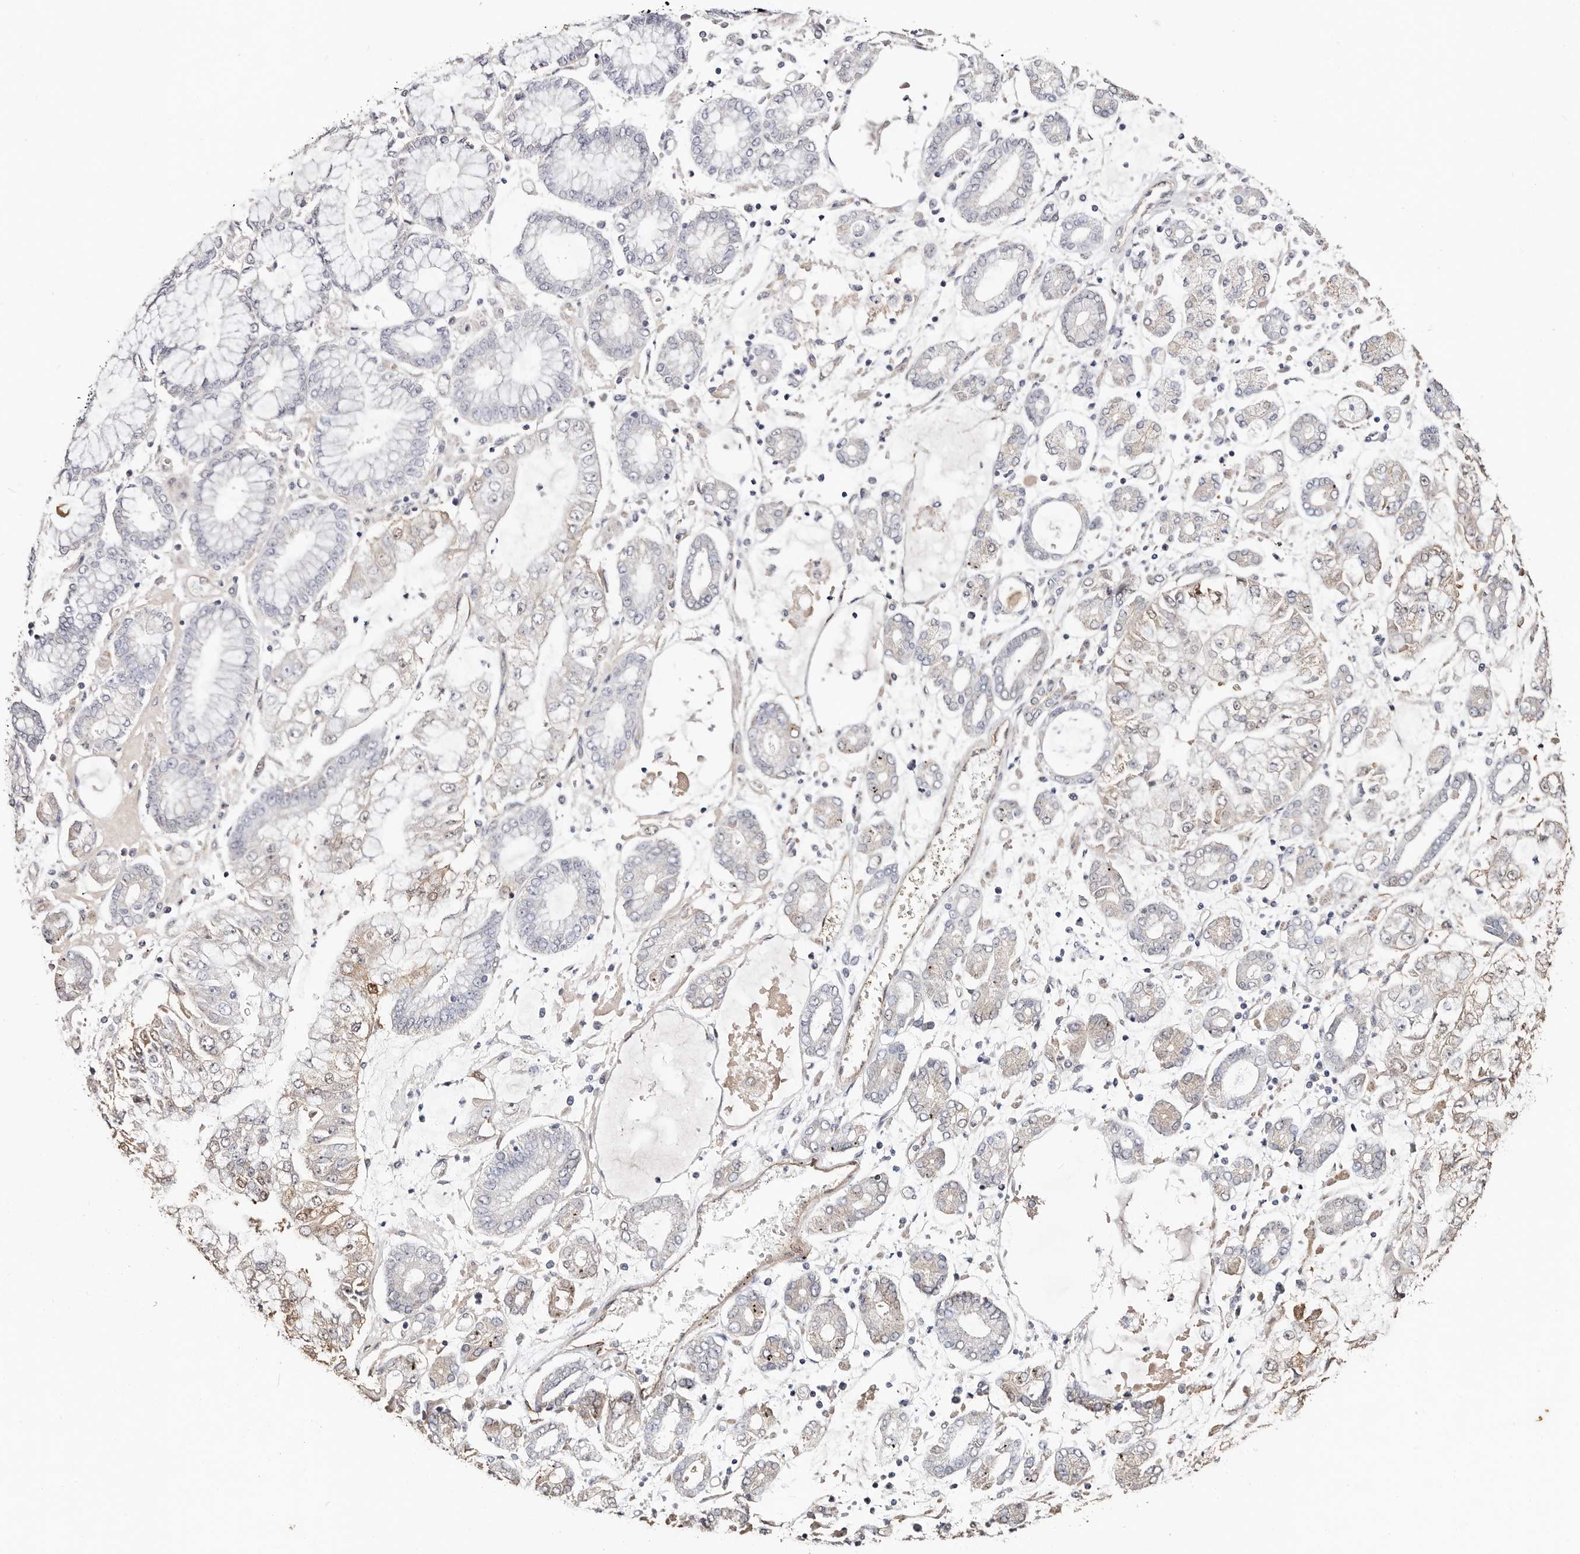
{"staining": {"intensity": "negative", "quantity": "none", "location": "none"}, "tissue": "stomach cancer", "cell_type": "Tumor cells", "image_type": "cancer", "snomed": [{"axis": "morphology", "description": "Adenocarcinoma, NOS"}, {"axis": "topography", "description": "Stomach"}], "caption": "Image shows no protein positivity in tumor cells of stomach adenocarcinoma tissue.", "gene": "TGM2", "patient": {"sex": "male", "age": 76}}